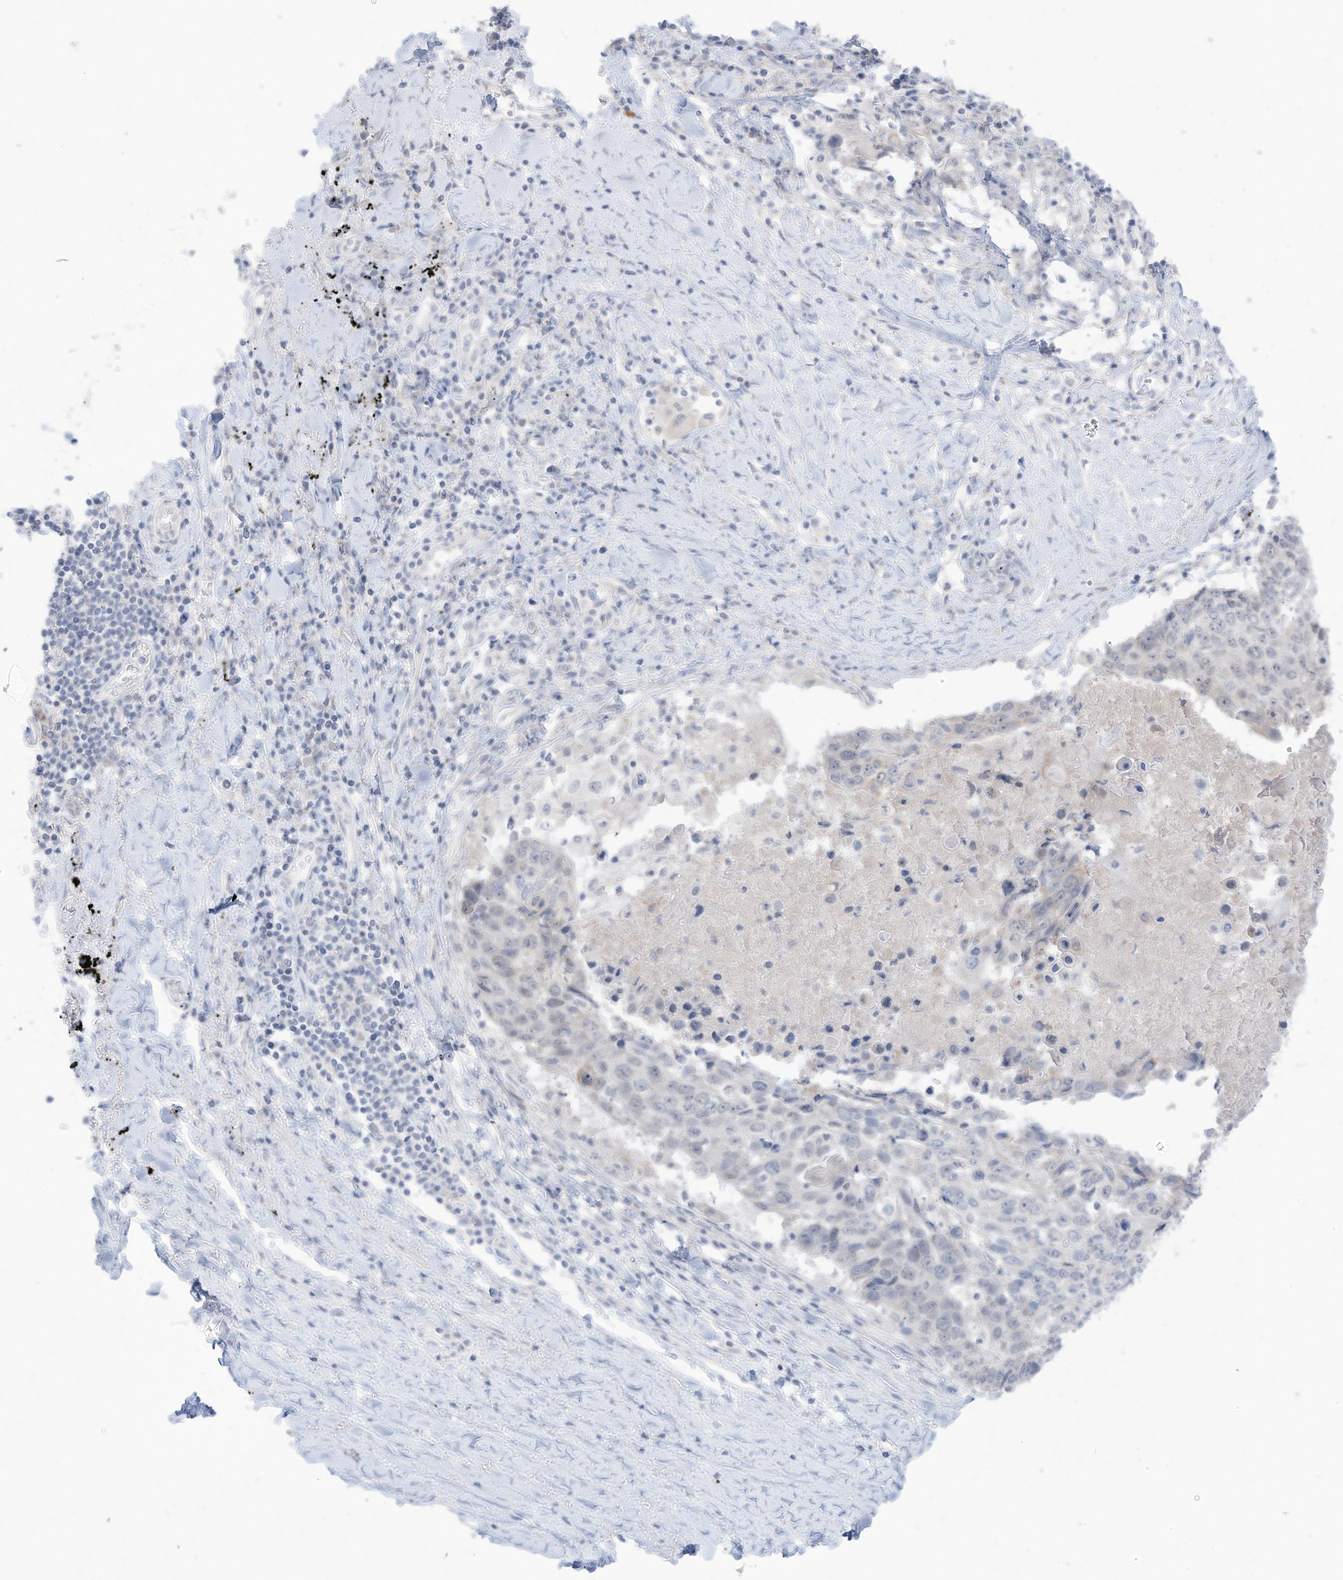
{"staining": {"intensity": "negative", "quantity": "none", "location": "none"}, "tissue": "lung cancer", "cell_type": "Tumor cells", "image_type": "cancer", "snomed": [{"axis": "morphology", "description": "Squamous cell carcinoma, NOS"}, {"axis": "topography", "description": "Lung"}], "caption": "There is no significant staining in tumor cells of lung cancer (squamous cell carcinoma). (DAB immunohistochemistry visualized using brightfield microscopy, high magnification).", "gene": "OGT", "patient": {"sex": "male", "age": 66}}